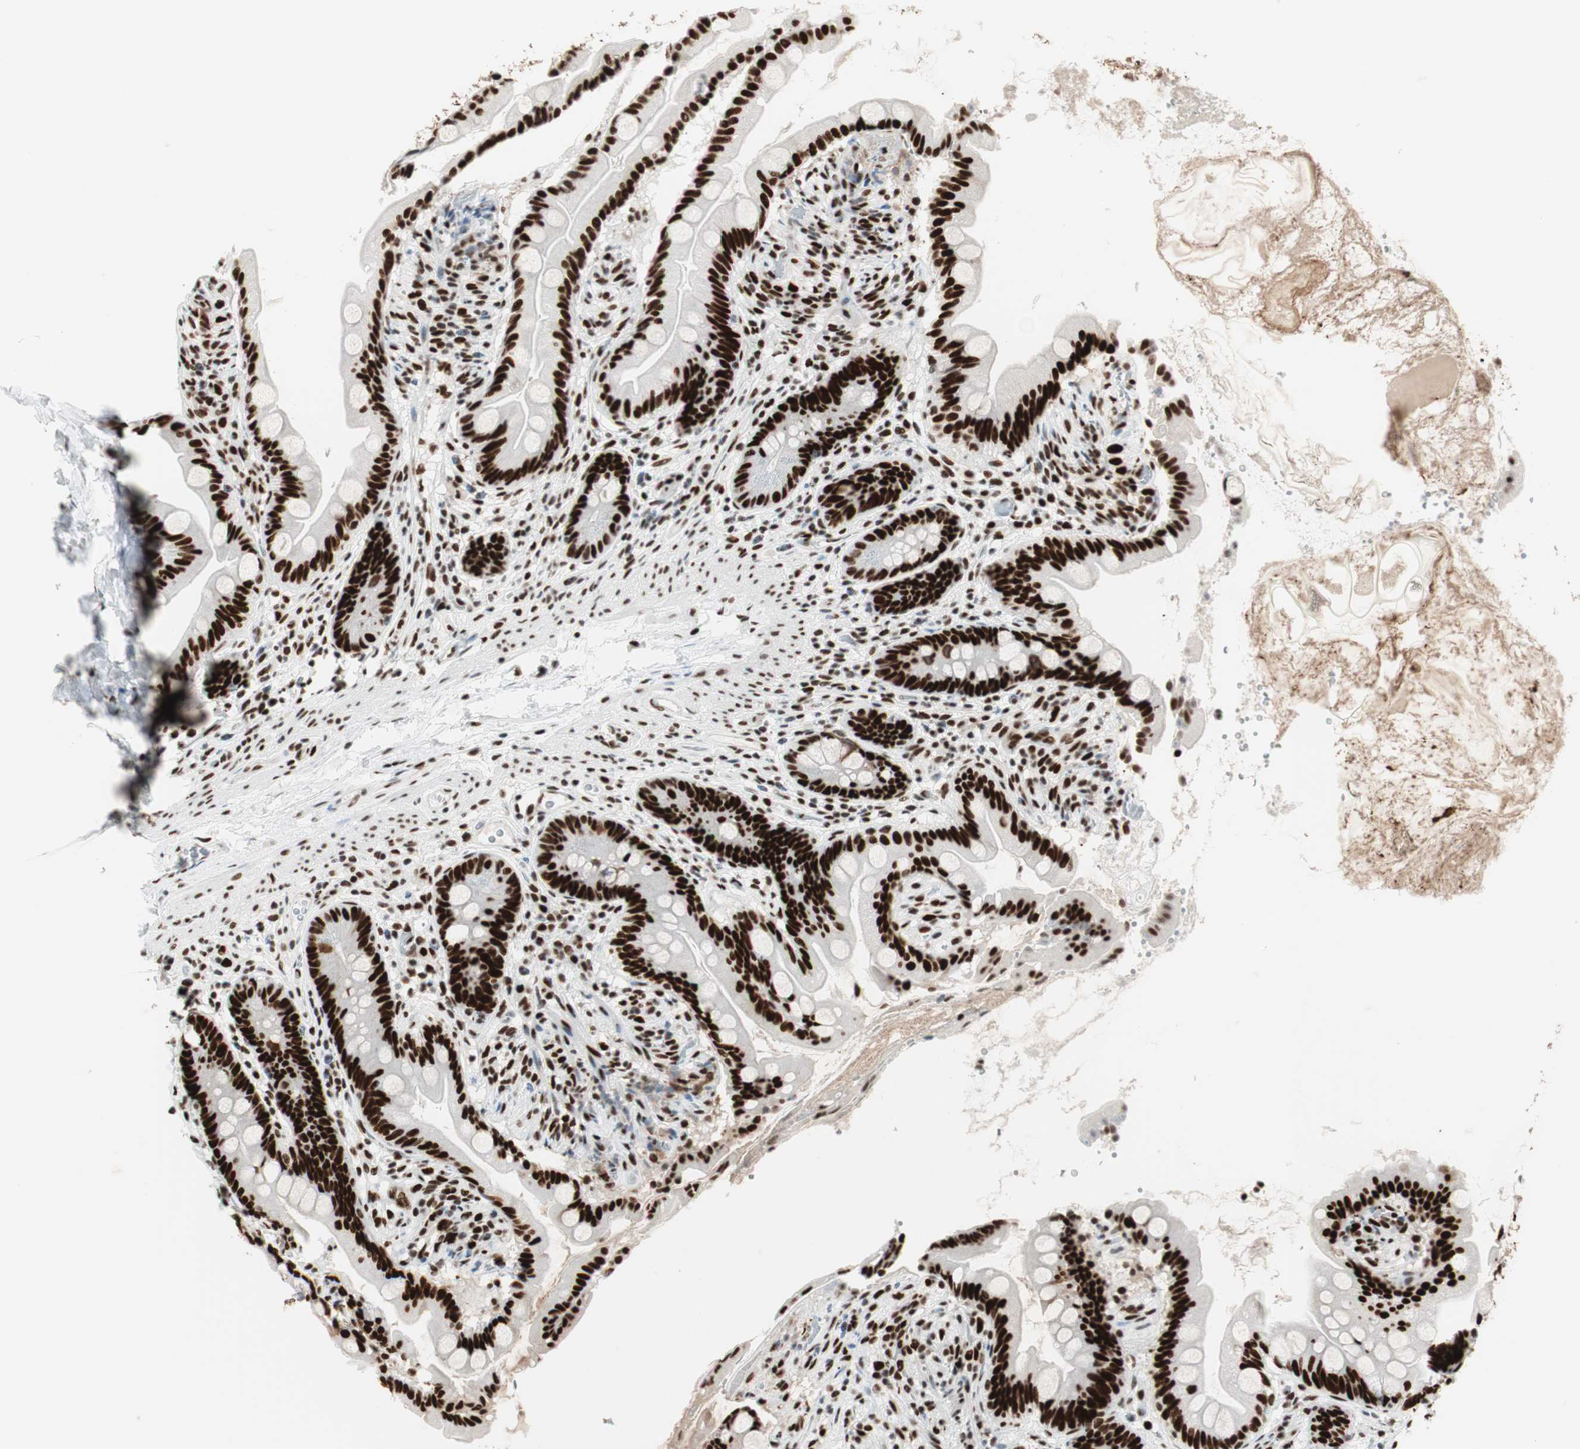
{"staining": {"intensity": "strong", "quantity": ">75%", "location": "nuclear"}, "tissue": "small intestine", "cell_type": "Glandular cells", "image_type": "normal", "snomed": [{"axis": "morphology", "description": "Normal tissue, NOS"}, {"axis": "topography", "description": "Small intestine"}], "caption": "A brown stain shows strong nuclear expression of a protein in glandular cells of normal human small intestine. The staining was performed using DAB (3,3'-diaminobenzidine), with brown indicating positive protein expression. Nuclei are stained blue with hematoxylin.", "gene": "PSME3", "patient": {"sex": "female", "age": 56}}